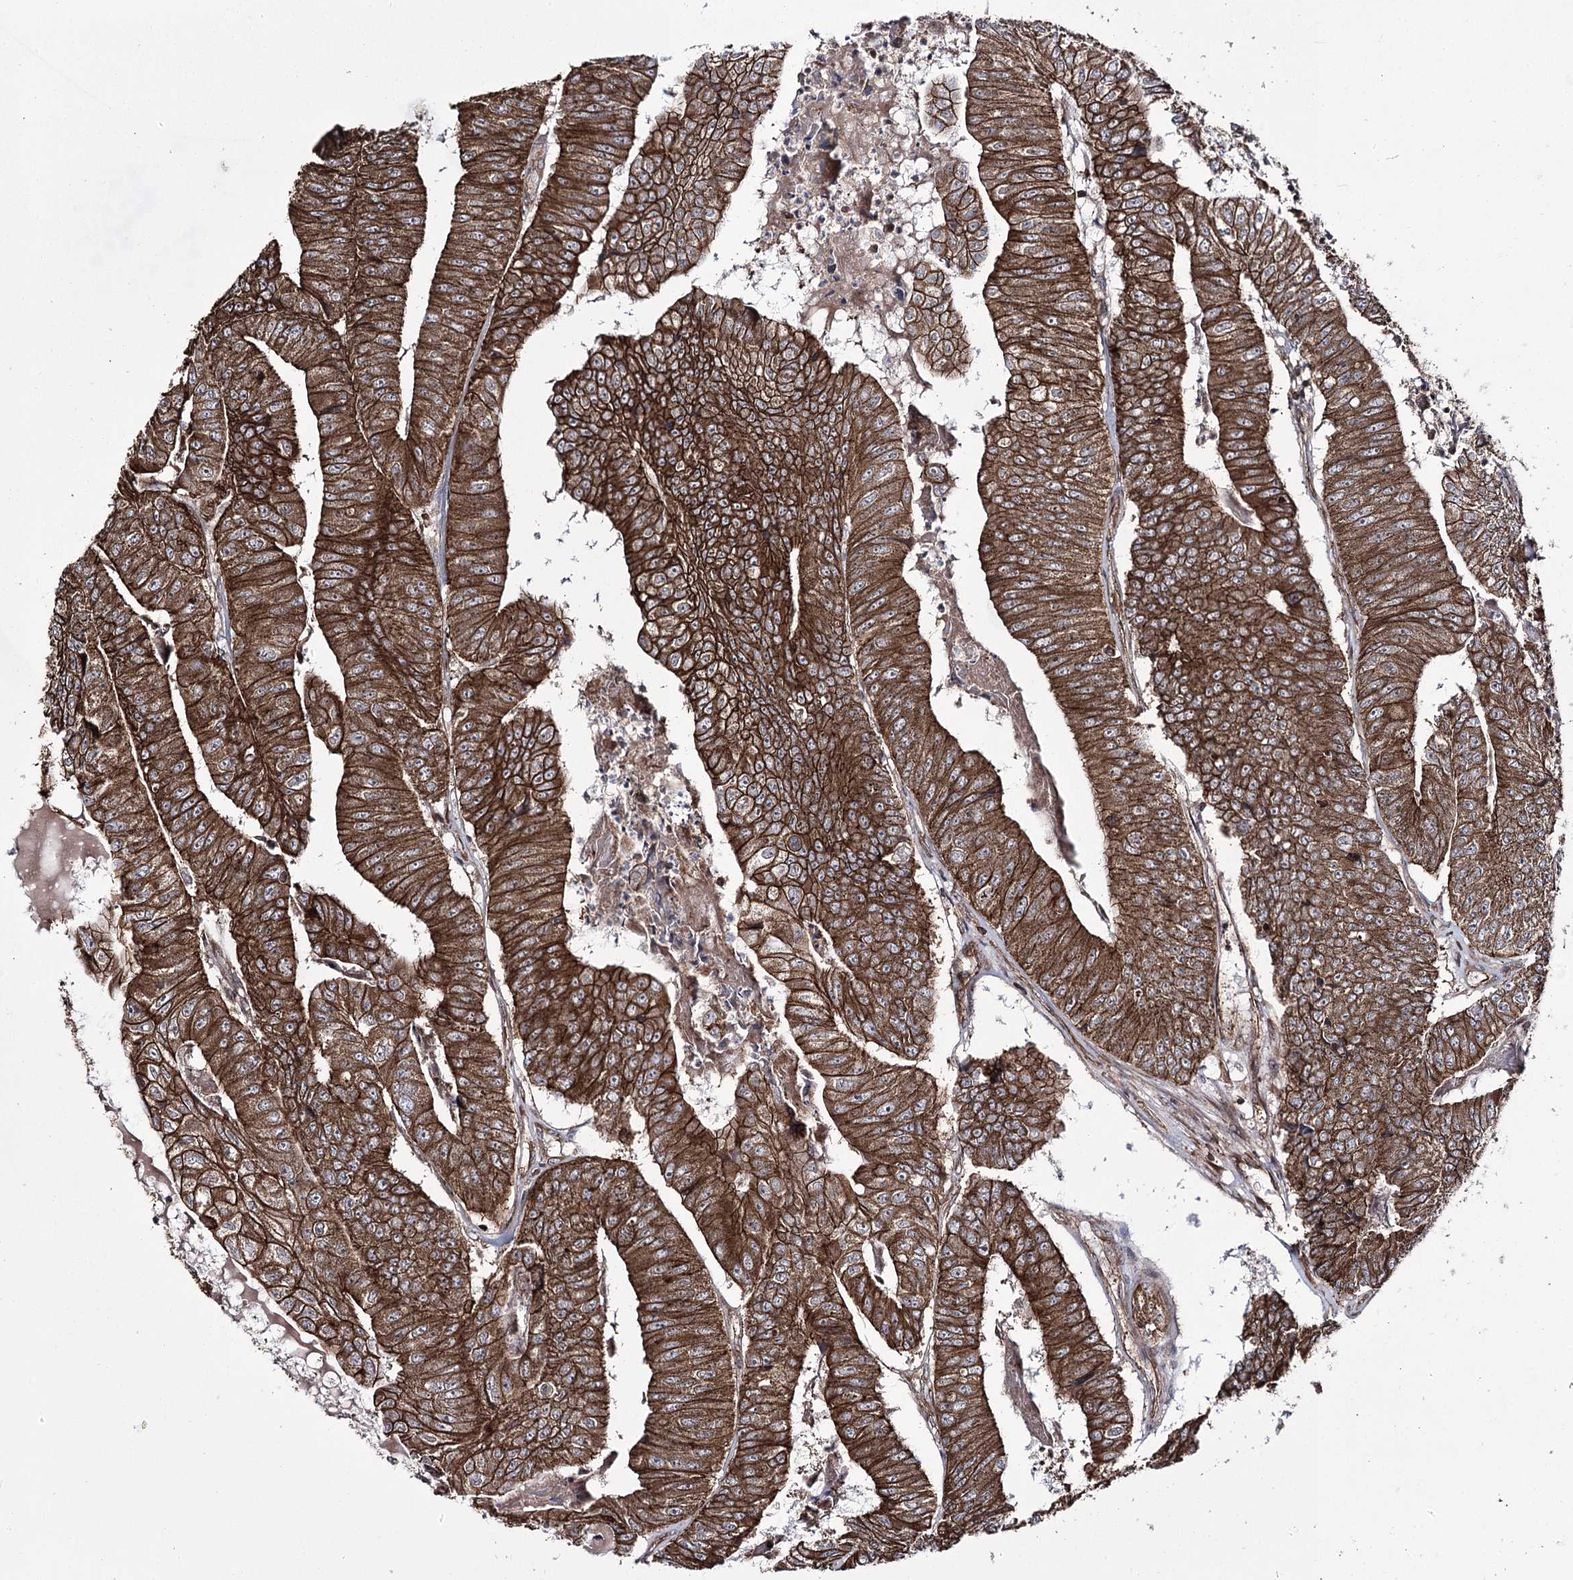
{"staining": {"intensity": "strong", "quantity": ">75%", "location": "cytoplasmic/membranous"}, "tissue": "colorectal cancer", "cell_type": "Tumor cells", "image_type": "cancer", "snomed": [{"axis": "morphology", "description": "Adenocarcinoma, NOS"}, {"axis": "topography", "description": "Colon"}], "caption": "Immunohistochemical staining of colorectal cancer exhibits high levels of strong cytoplasmic/membranous positivity in about >75% of tumor cells.", "gene": "DHX29", "patient": {"sex": "female", "age": 67}}